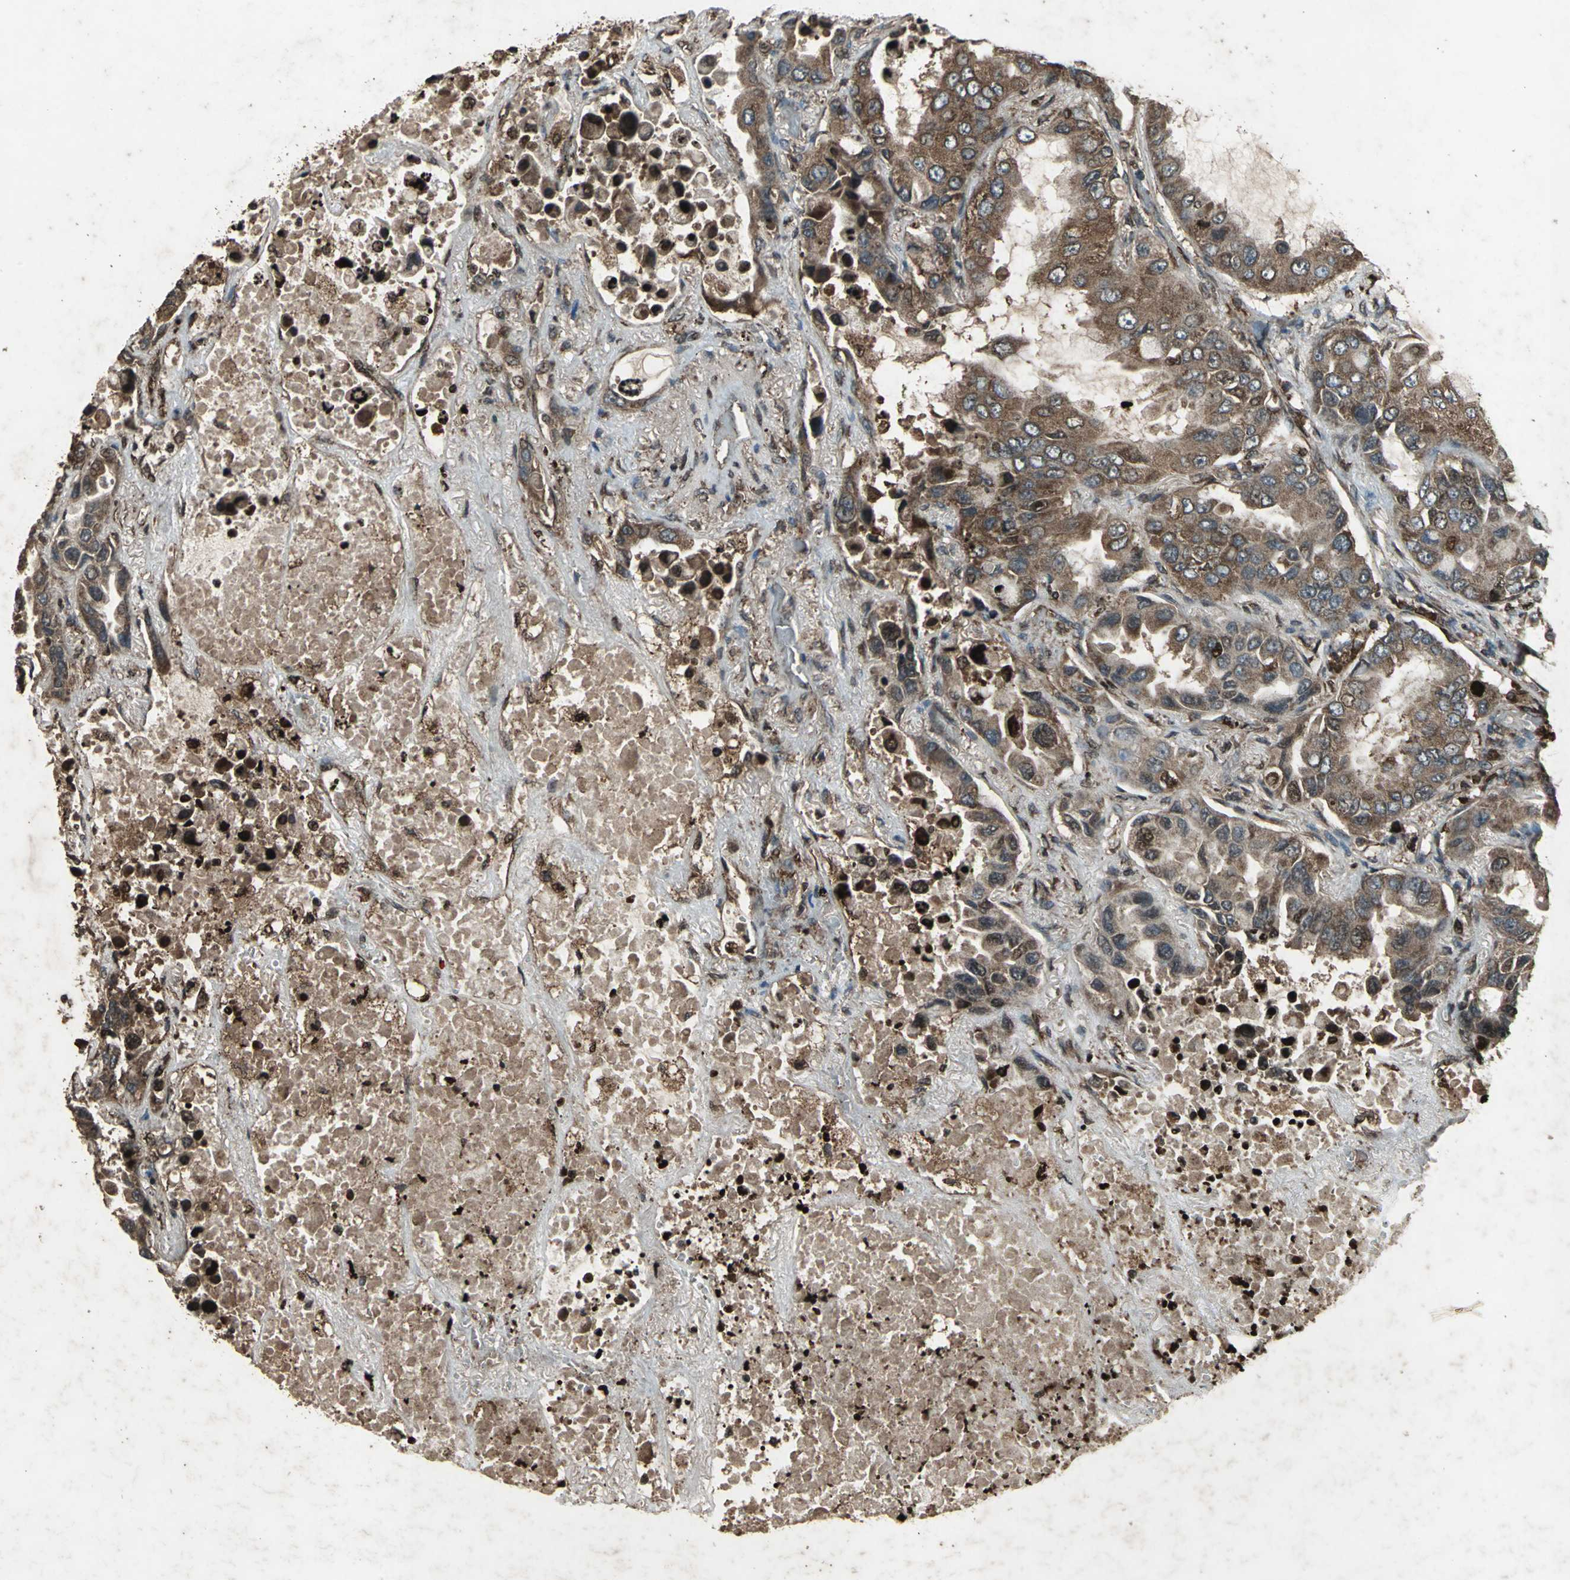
{"staining": {"intensity": "strong", "quantity": ">75%", "location": "cytoplasmic/membranous,nuclear"}, "tissue": "lung cancer", "cell_type": "Tumor cells", "image_type": "cancer", "snomed": [{"axis": "morphology", "description": "Adenocarcinoma, NOS"}, {"axis": "topography", "description": "Lung"}], "caption": "Immunohistochemical staining of human lung cancer (adenocarcinoma) shows high levels of strong cytoplasmic/membranous and nuclear staining in about >75% of tumor cells.", "gene": "SEPTIN4", "patient": {"sex": "male", "age": 64}}